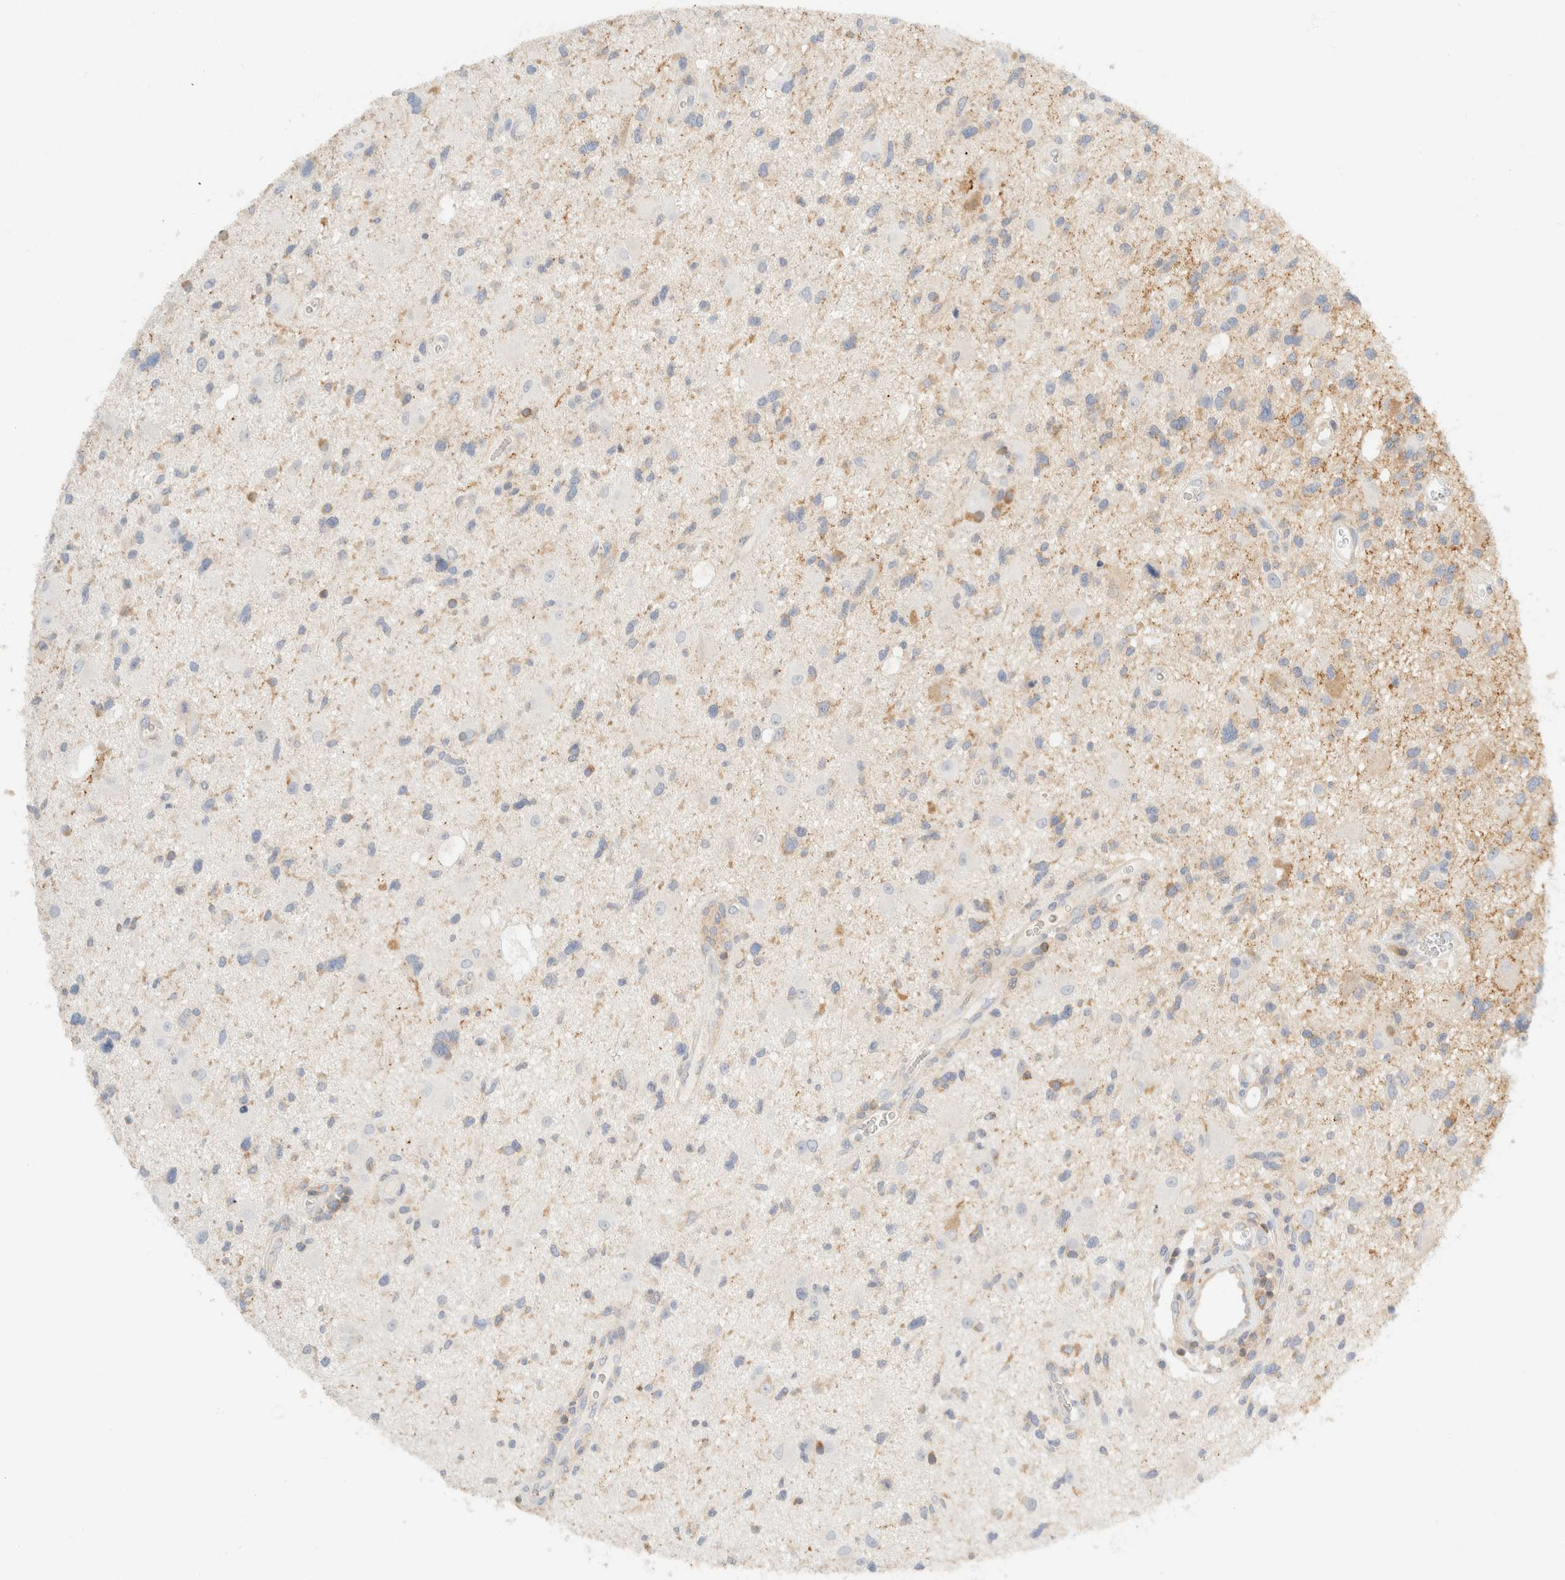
{"staining": {"intensity": "negative", "quantity": "none", "location": "none"}, "tissue": "glioma", "cell_type": "Tumor cells", "image_type": "cancer", "snomed": [{"axis": "morphology", "description": "Glioma, malignant, High grade"}, {"axis": "topography", "description": "Brain"}], "caption": "Protein analysis of glioma demonstrates no significant staining in tumor cells. Brightfield microscopy of IHC stained with DAB (brown) and hematoxylin (blue), captured at high magnification.", "gene": "SH3GLB2", "patient": {"sex": "male", "age": 33}}